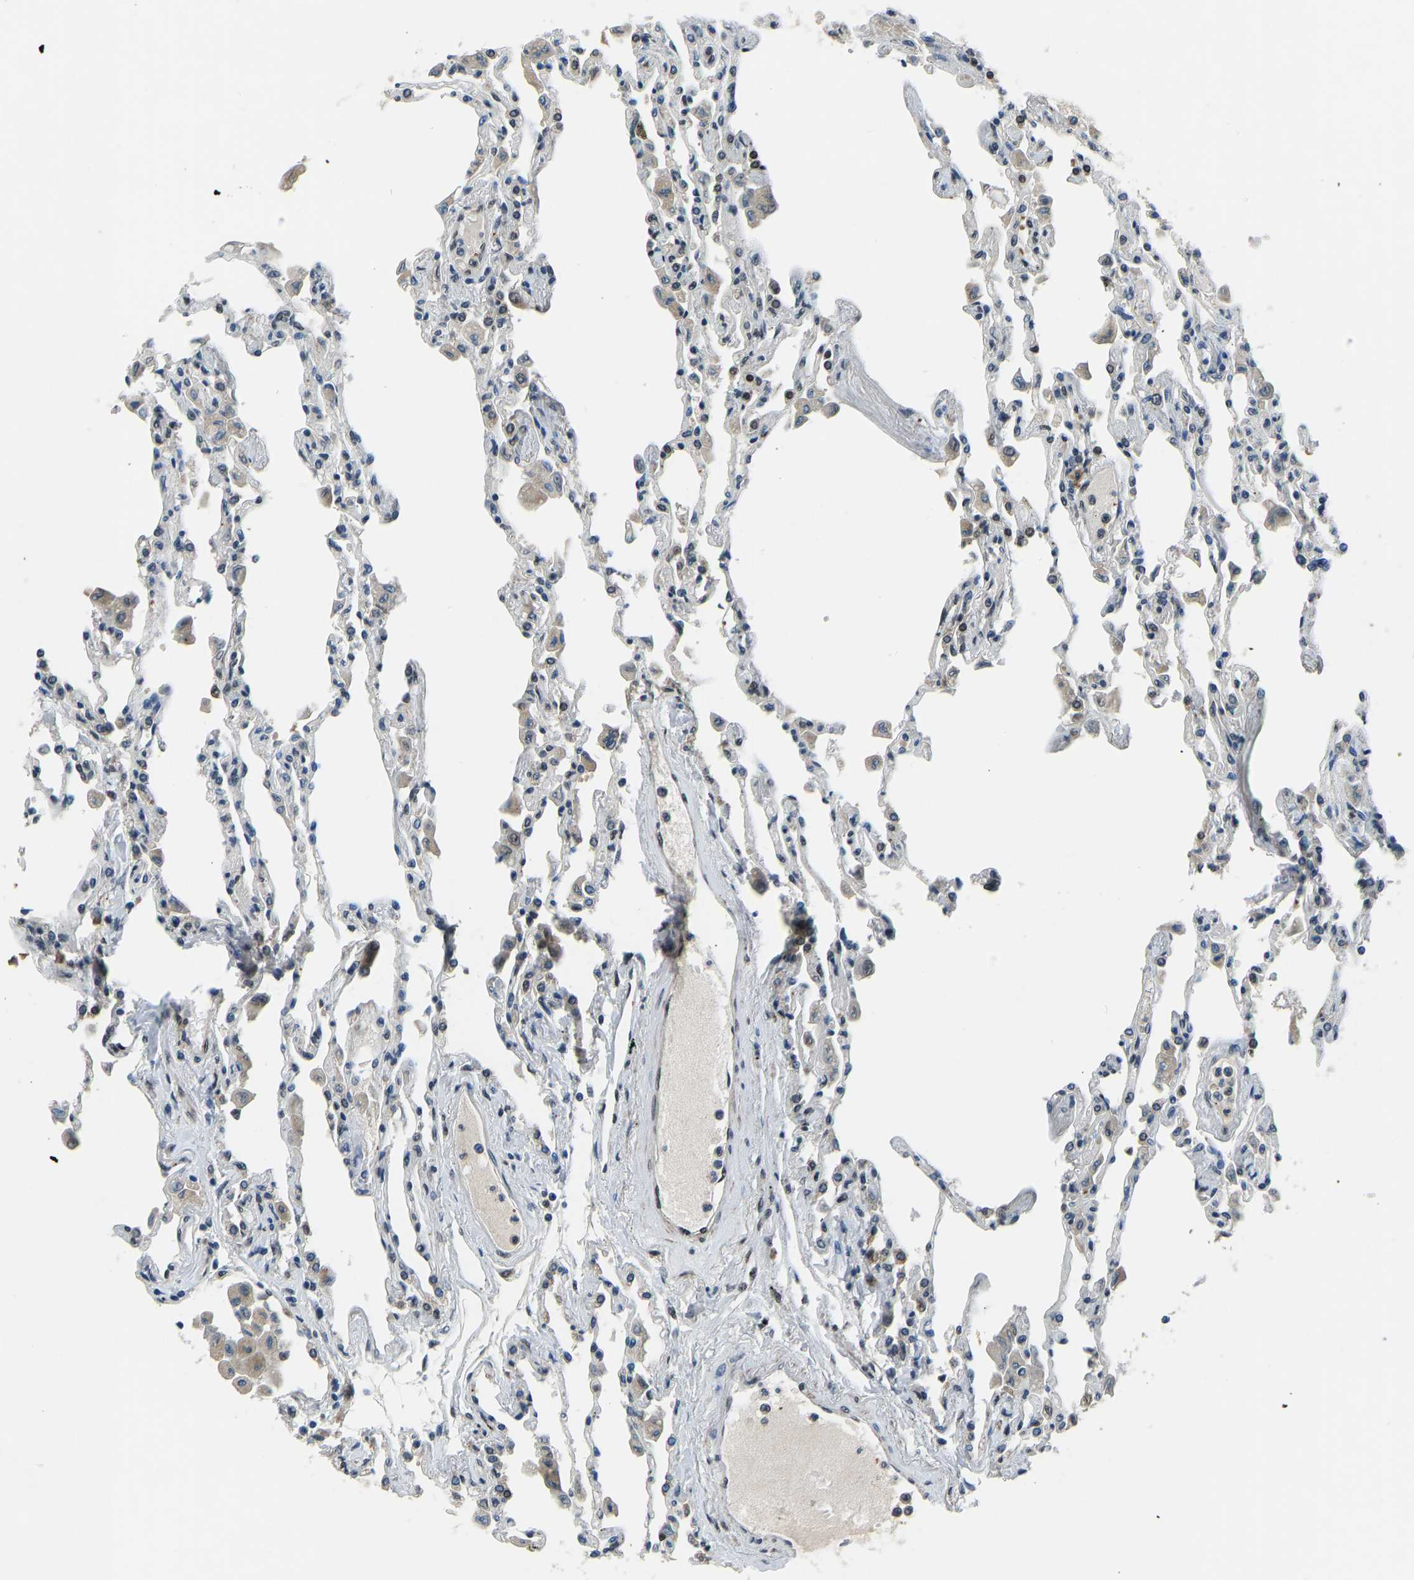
{"staining": {"intensity": "moderate", "quantity": "<25%", "location": "nuclear"}, "tissue": "lung", "cell_type": "Alveolar cells", "image_type": "normal", "snomed": [{"axis": "morphology", "description": "Normal tissue, NOS"}, {"axis": "topography", "description": "Bronchus"}, {"axis": "topography", "description": "Lung"}], "caption": "Protein staining by IHC demonstrates moderate nuclear positivity in about <25% of alveolar cells in unremarkable lung. (Stains: DAB (3,3'-diaminobenzidine) in brown, nuclei in blue, Microscopy: brightfield microscopy at high magnification).", "gene": "FOS", "patient": {"sex": "female", "age": 49}}